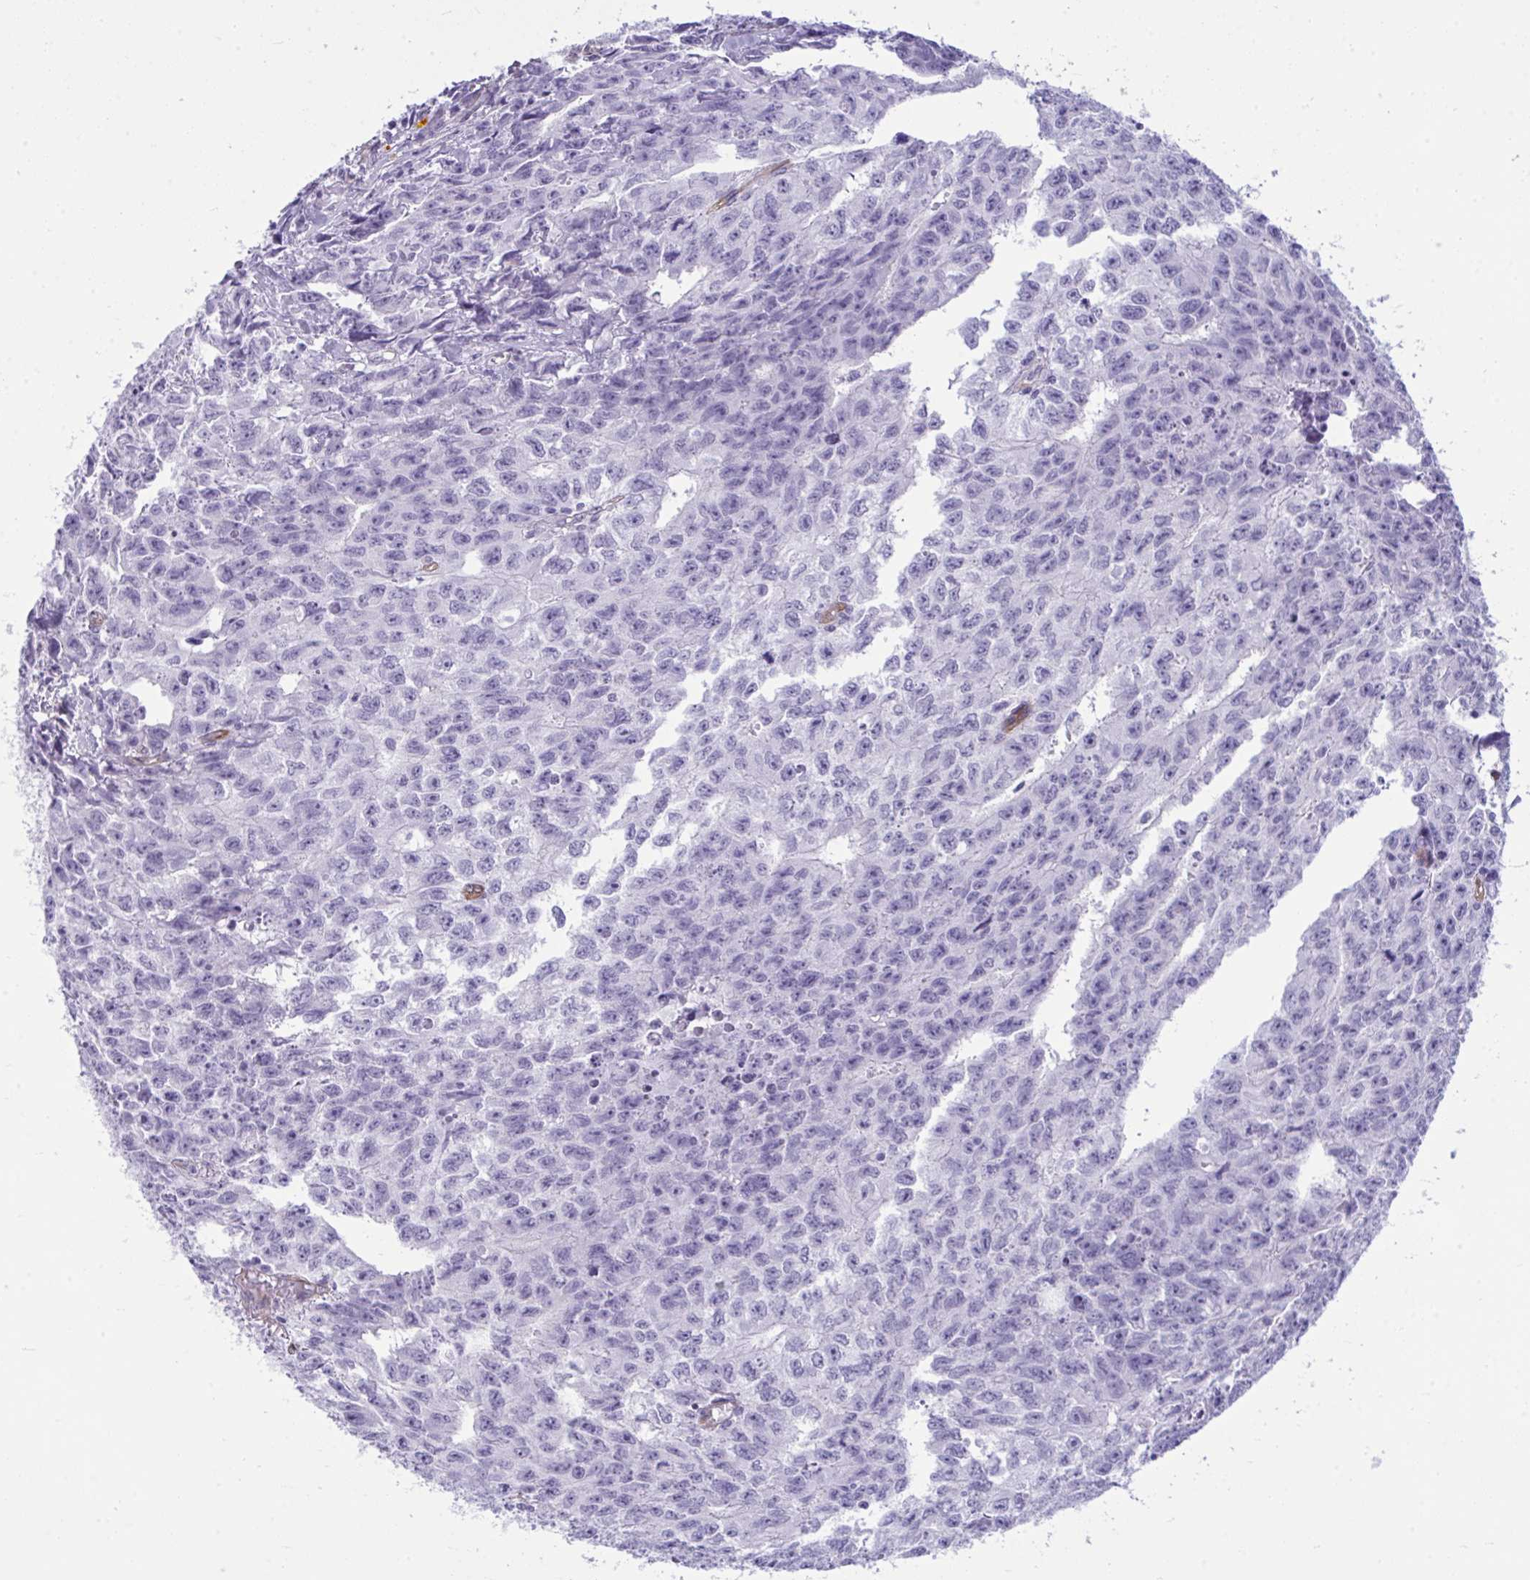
{"staining": {"intensity": "negative", "quantity": "none", "location": "none"}, "tissue": "testis cancer", "cell_type": "Tumor cells", "image_type": "cancer", "snomed": [{"axis": "morphology", "description": "Carcinoma, Embryonal, NOS"}, {"axis": "morphology", "description": "Teratoma, malignant, NOS"}, {"axis": "topography", "description": "Testis"}], "caption": "Testis cancer (embryonal carcinoma) was stained to show a protein in brown. There is no significant staining in tumor cells. (DAB immunohistochemistry (IHC) with hematoxylin counter stain).", "gene": "LIMS2", "patient": {"sex": "male", "age": 24}}